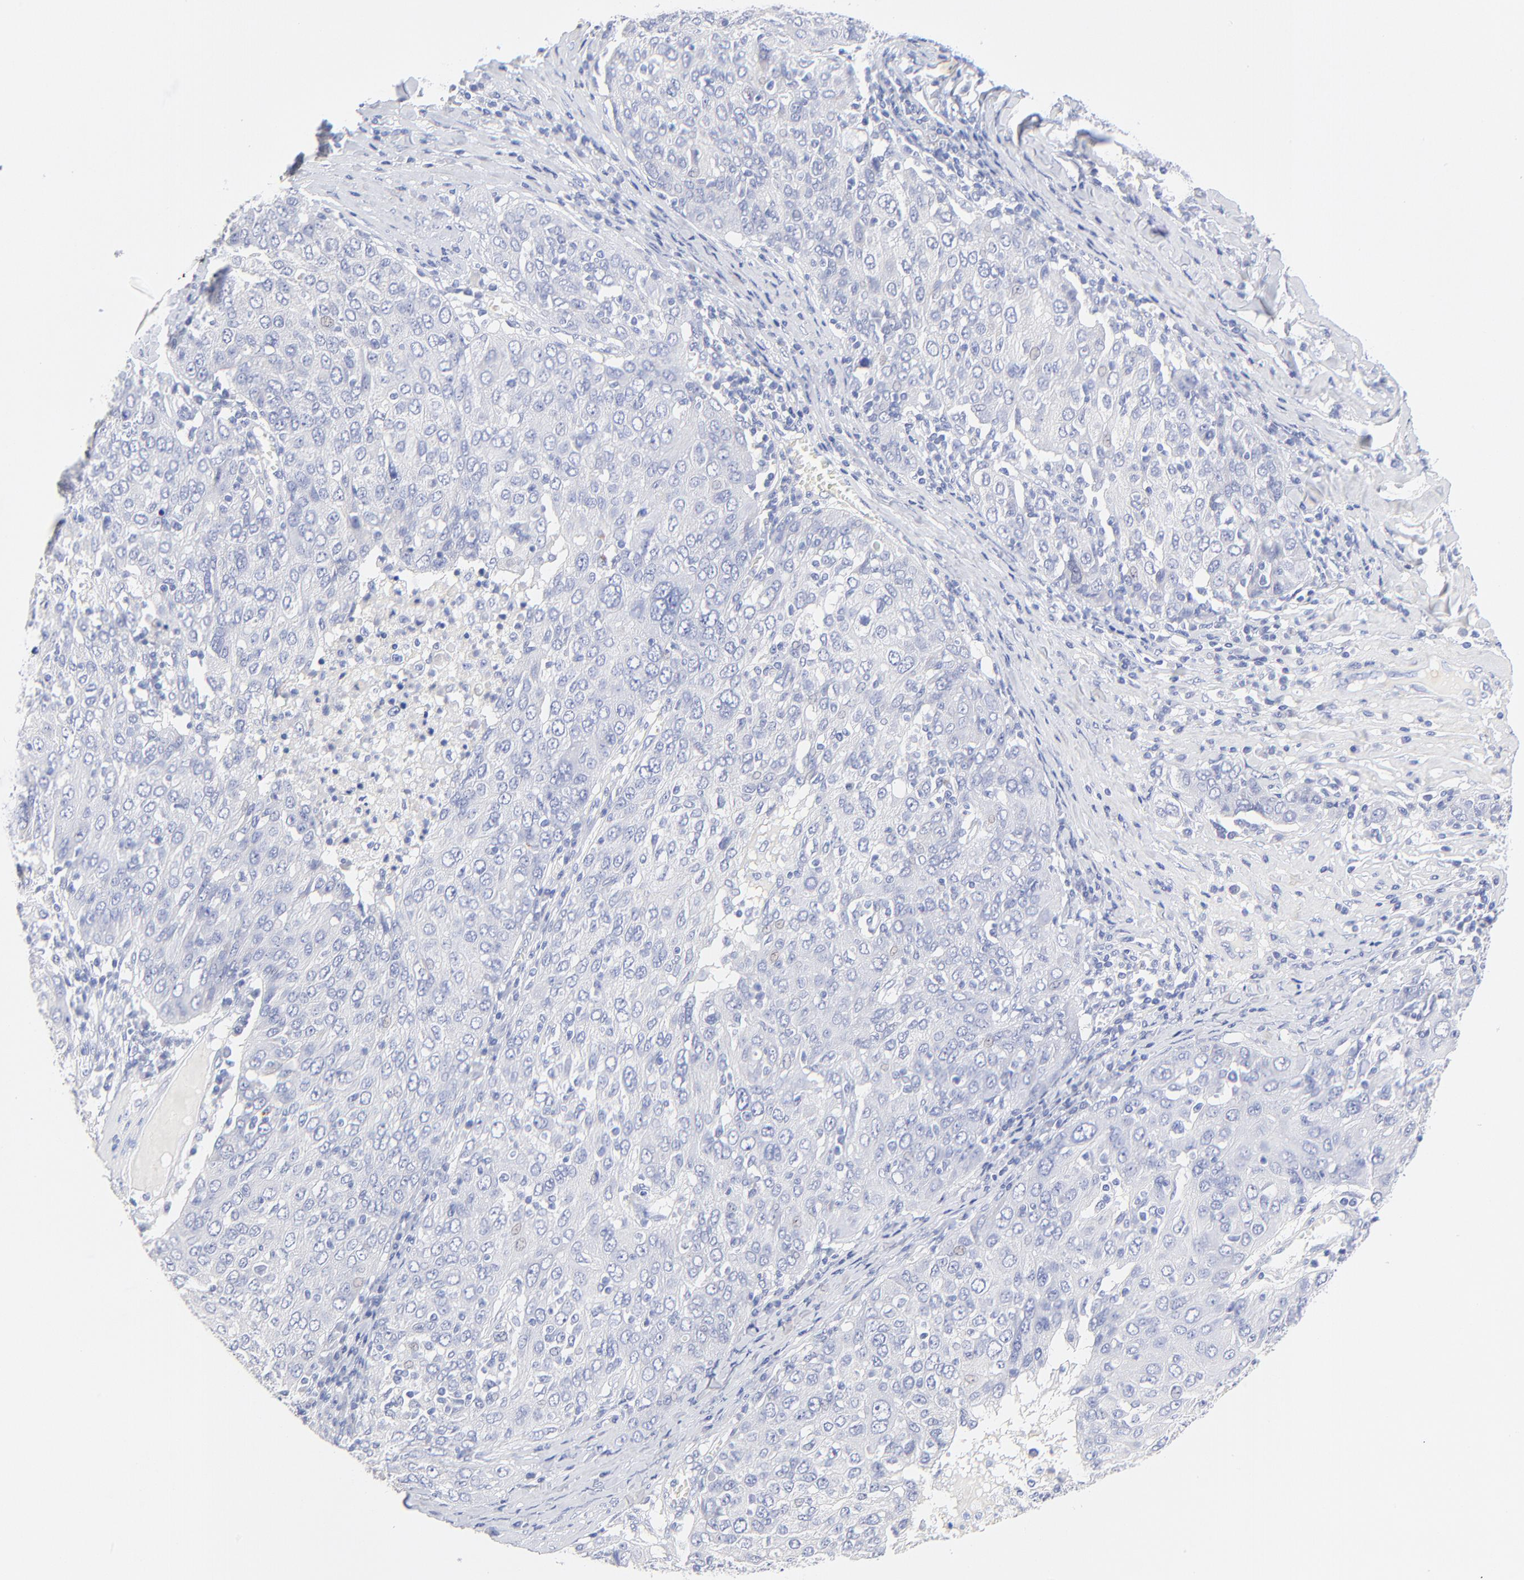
{"staining": {"intensity": "negative", "quantity": "none", "location": "none"}, "tissue": "ovarian cancer", "cell_type": "Tumor cells", "image_type": "cancer", "snomed": [{"axis": "morphology", "description": "Carcinoma, endometroid"}, {"axis": "topography", "description": "Ovary"}], "caption": "IHC micrograph of neoplastic tissue: ovarian cancer stained with DAB (3,3'-diaminobenzidine) reveals no significant protein staining in tumor cells.", "gene": "SULT4A1", "patient": {"sex": "female", "age": 50}}